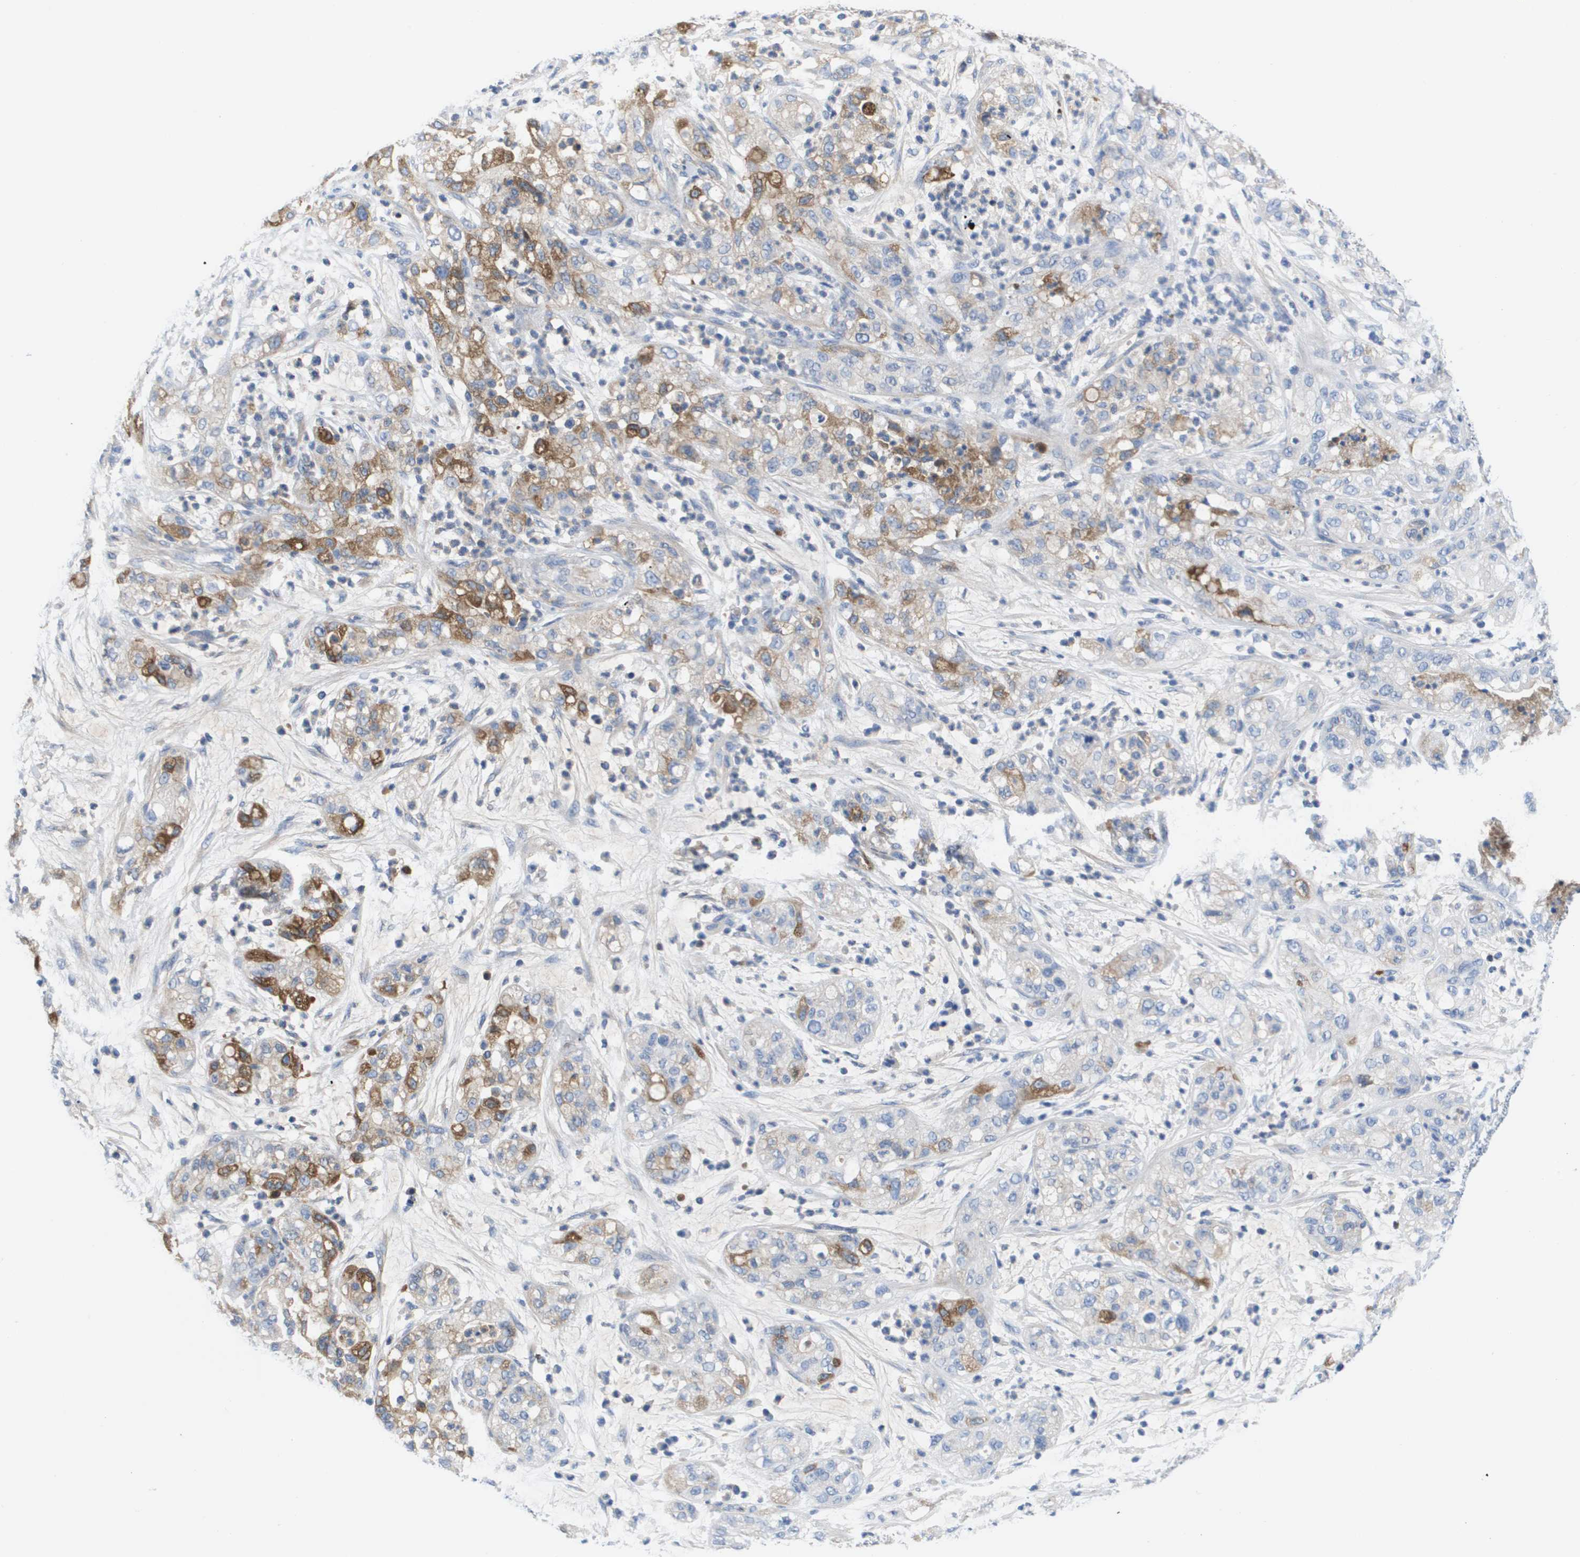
{"staining": {"intensity": "moderate", "quantity": "25%-75%", "location": "cytoplasmic/membranous"}, "tissue": "pancreatic cancer", "cell_type": "Tumor cells", "image_type": "cancer", "snomed": [{"axis": "morphology", "description": "Adenocarcinoma, NOS"}, {"axis": "topography", "description": "Pancreas"}], "caption": "Immunohistochemistry (IHC) histopathology image of neoplastic tissue: human pancreatic adenocarcinoma stained using IHC exhibits medium levels of moderate protein expression localized specifically in the cytoplasmic/membranous of tumor cells, appearing as a cytoplasmic/membranous brown color.", "gene": "APOA1", "patient": {"sex": "female", "age": 78}}